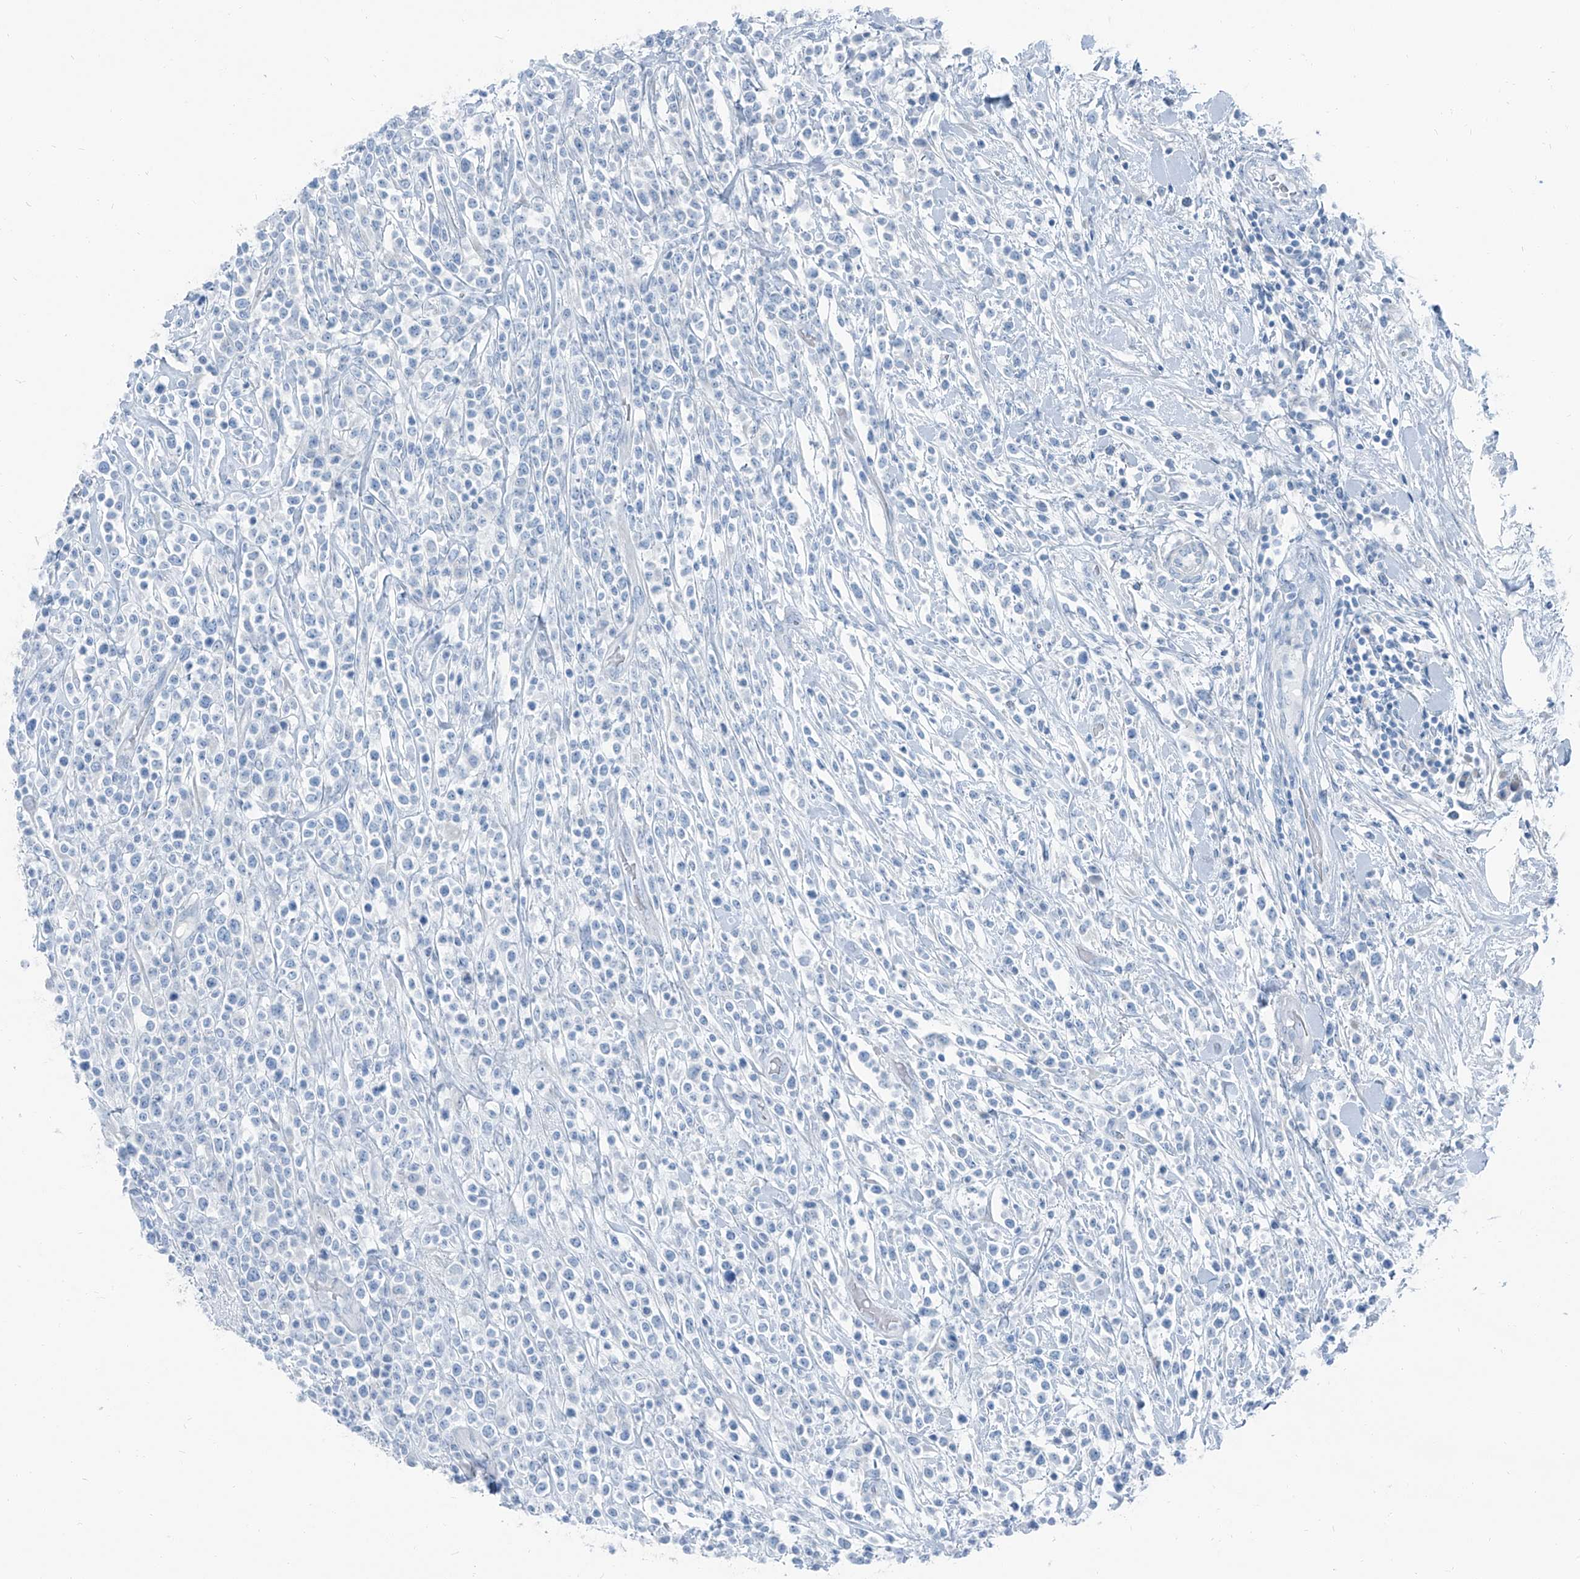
{"staining": {"intensity": "negative", "quantity": "none", "location": "none"}, "tissue": "lymphoma", "cell_type": "Tumor cells", "image_type": "cancer", "snomed": [{"axis": "morphology", "description": "Malignant lymphoma, non-Hodgkin's type, High grade"}, {"axis": "topography", "description": "Colon"}], "caption": "There is no significant staining in tumor cells of lymphoma. (DAB IHC visualized using brightfield microscopy, high magnification).", "gene": "RGN", "patient": {"sex": "female", "age": 53}}